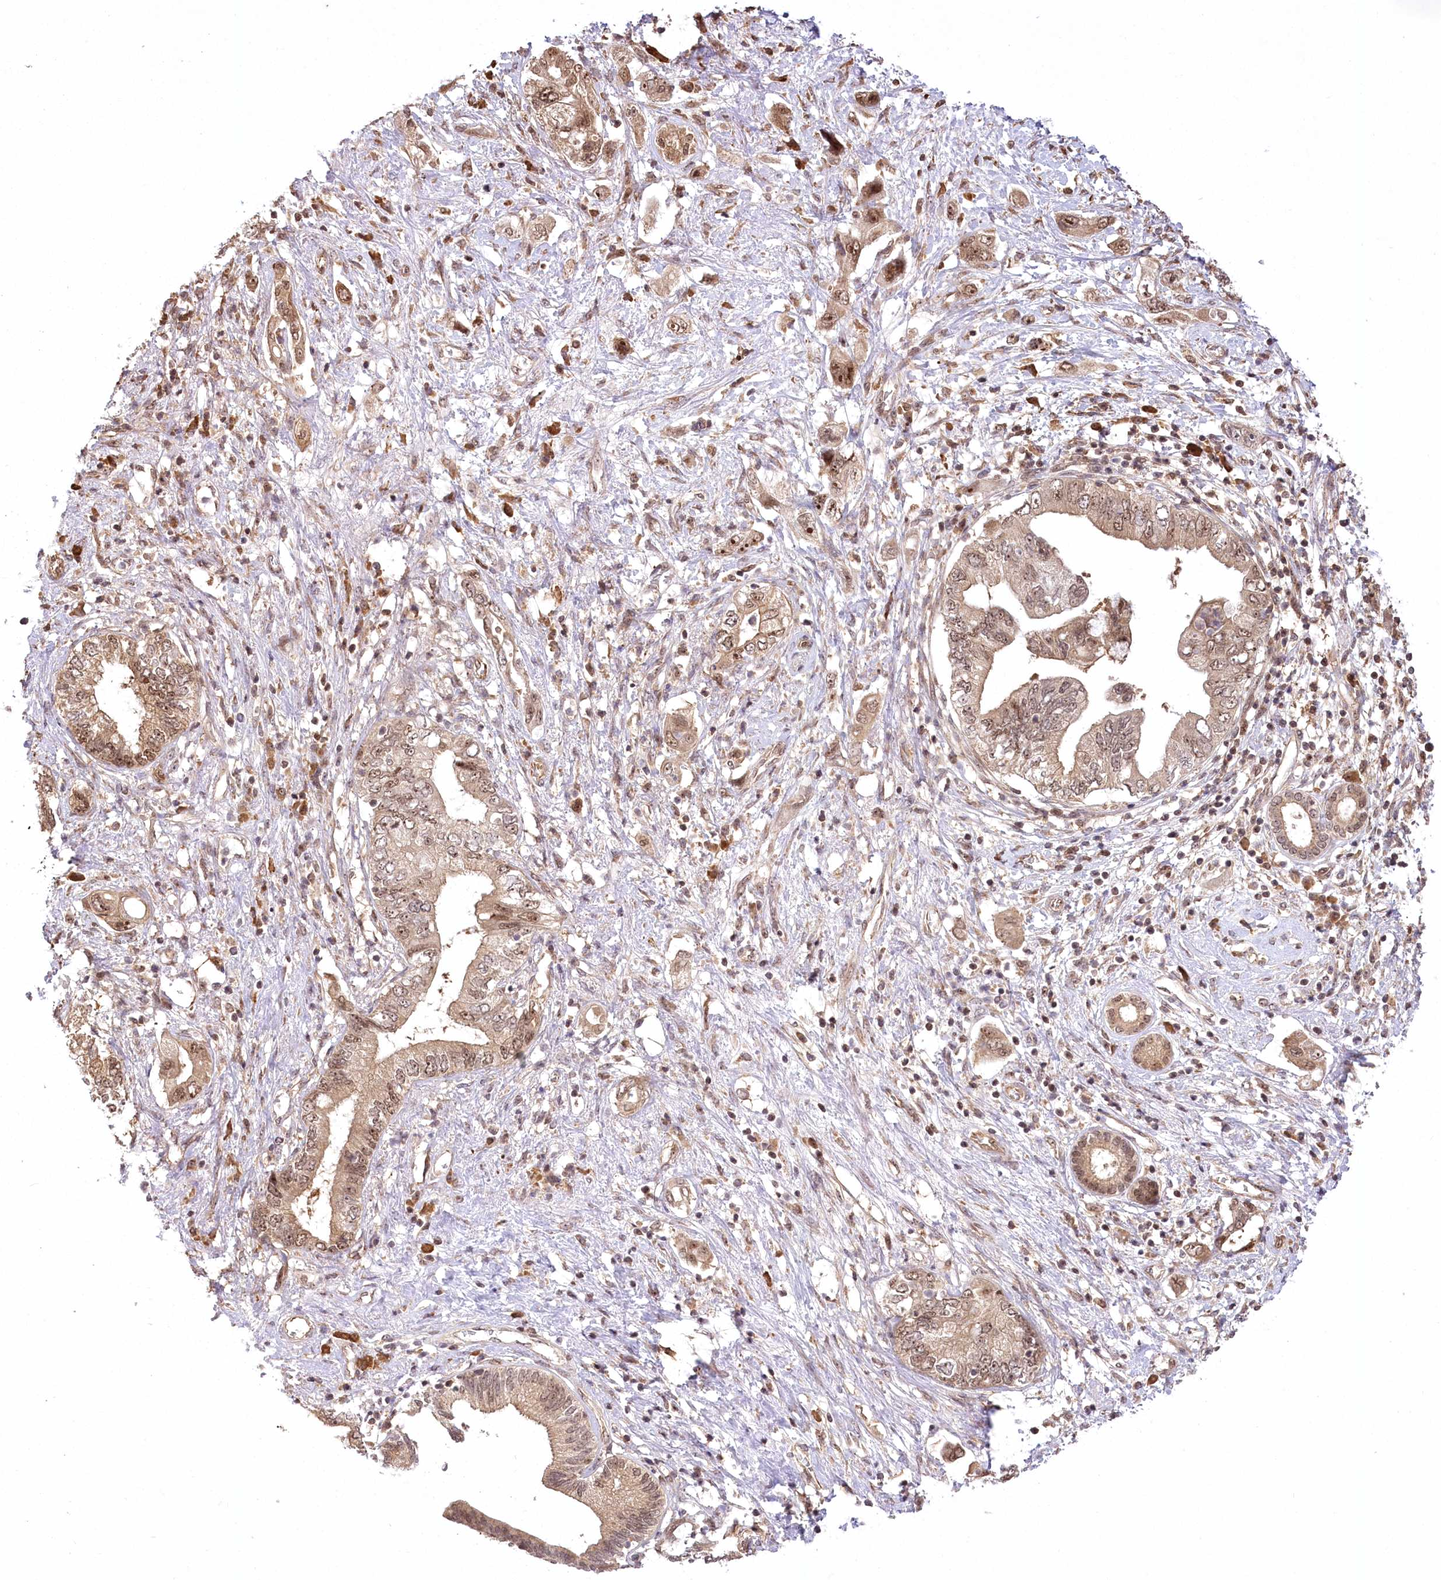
{"staining": {"intensity": "weak", "quantity": ">75%", "location": "cytoplasmic/membranous,nuclear"}, "tissue": "pancreatic cancer", "cell_type": "Tumor cells", "image_type": "cancer", "snomed": [{"axis": "morphology", "description": "Adenocarcinoma, NOS"}, {"axis": "topography", "description": "Pancreas"}], "caption": "Protein staining of pancreatic cancer (adenocarcinoma) tissue reveals weak cytoplasmic/membranous and nuclear positivity in approximately >75% of tumor cells. (DAB IHC with brightfield microscopy, high magnification).", "gene": "SERGEF", "patient": {"sex": "female", "age": 73}}